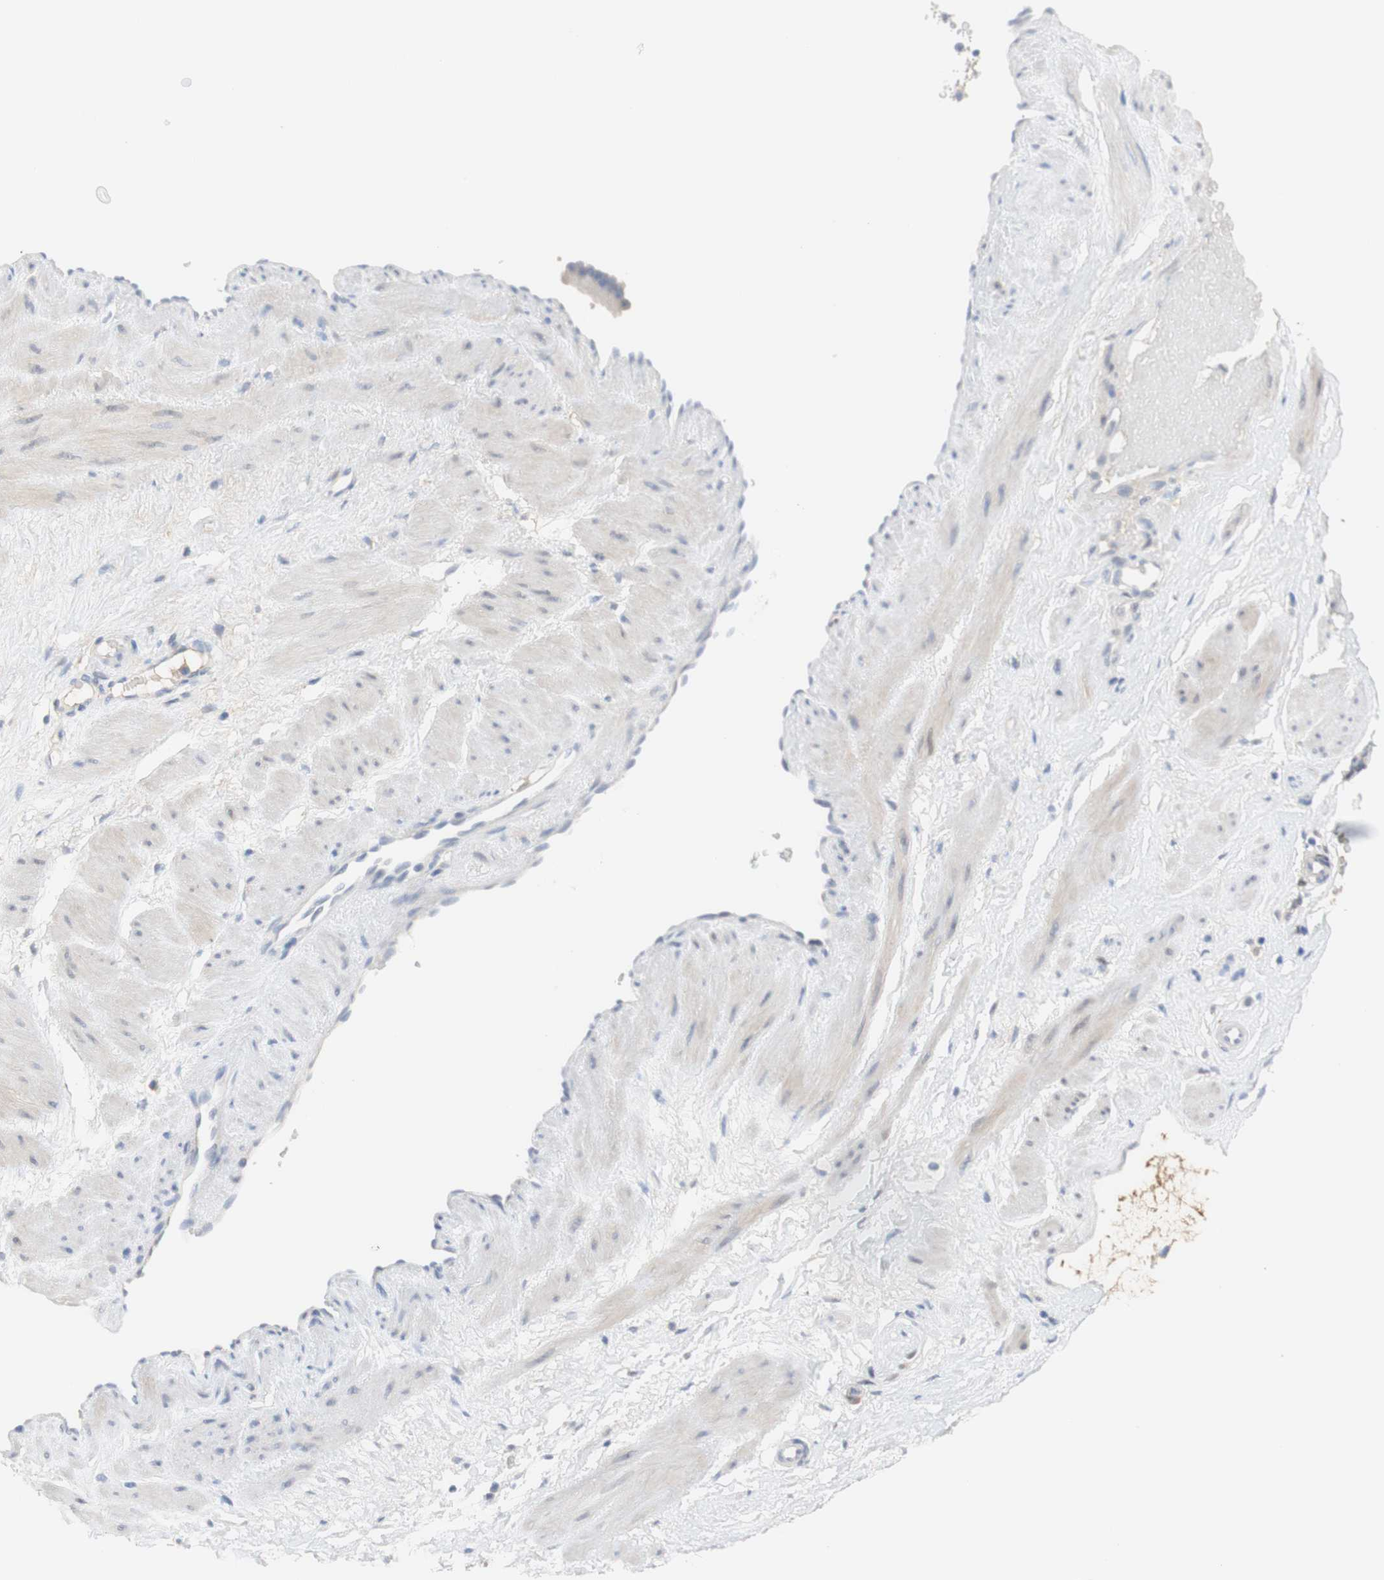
{"staining": {"intensity": "moderate", "quantity": "25%-75%", "location": "cytoplasmic/membranous"}, "tissue": "adipose tissue", "cell_type": "Adipocytes", "image_type": "normal", "snomed": [{"axis": "morphology", "description": "Normal tissue, NOS"}, {"axis": "topography", "description": "Soft tissue"}, {"axis": "topography", "description": "Vascular tissue"}], "caption": "Immunohistochemistry micrograph of normal human adipose tissue stained for a protein (brown), which reveals medium levels of moderate cytoplasmic/membranous expression in approximately 25%-75% of adipocytes.", "gene": "SELENBP1", "patient": {"sex": "female", "age": 35}}